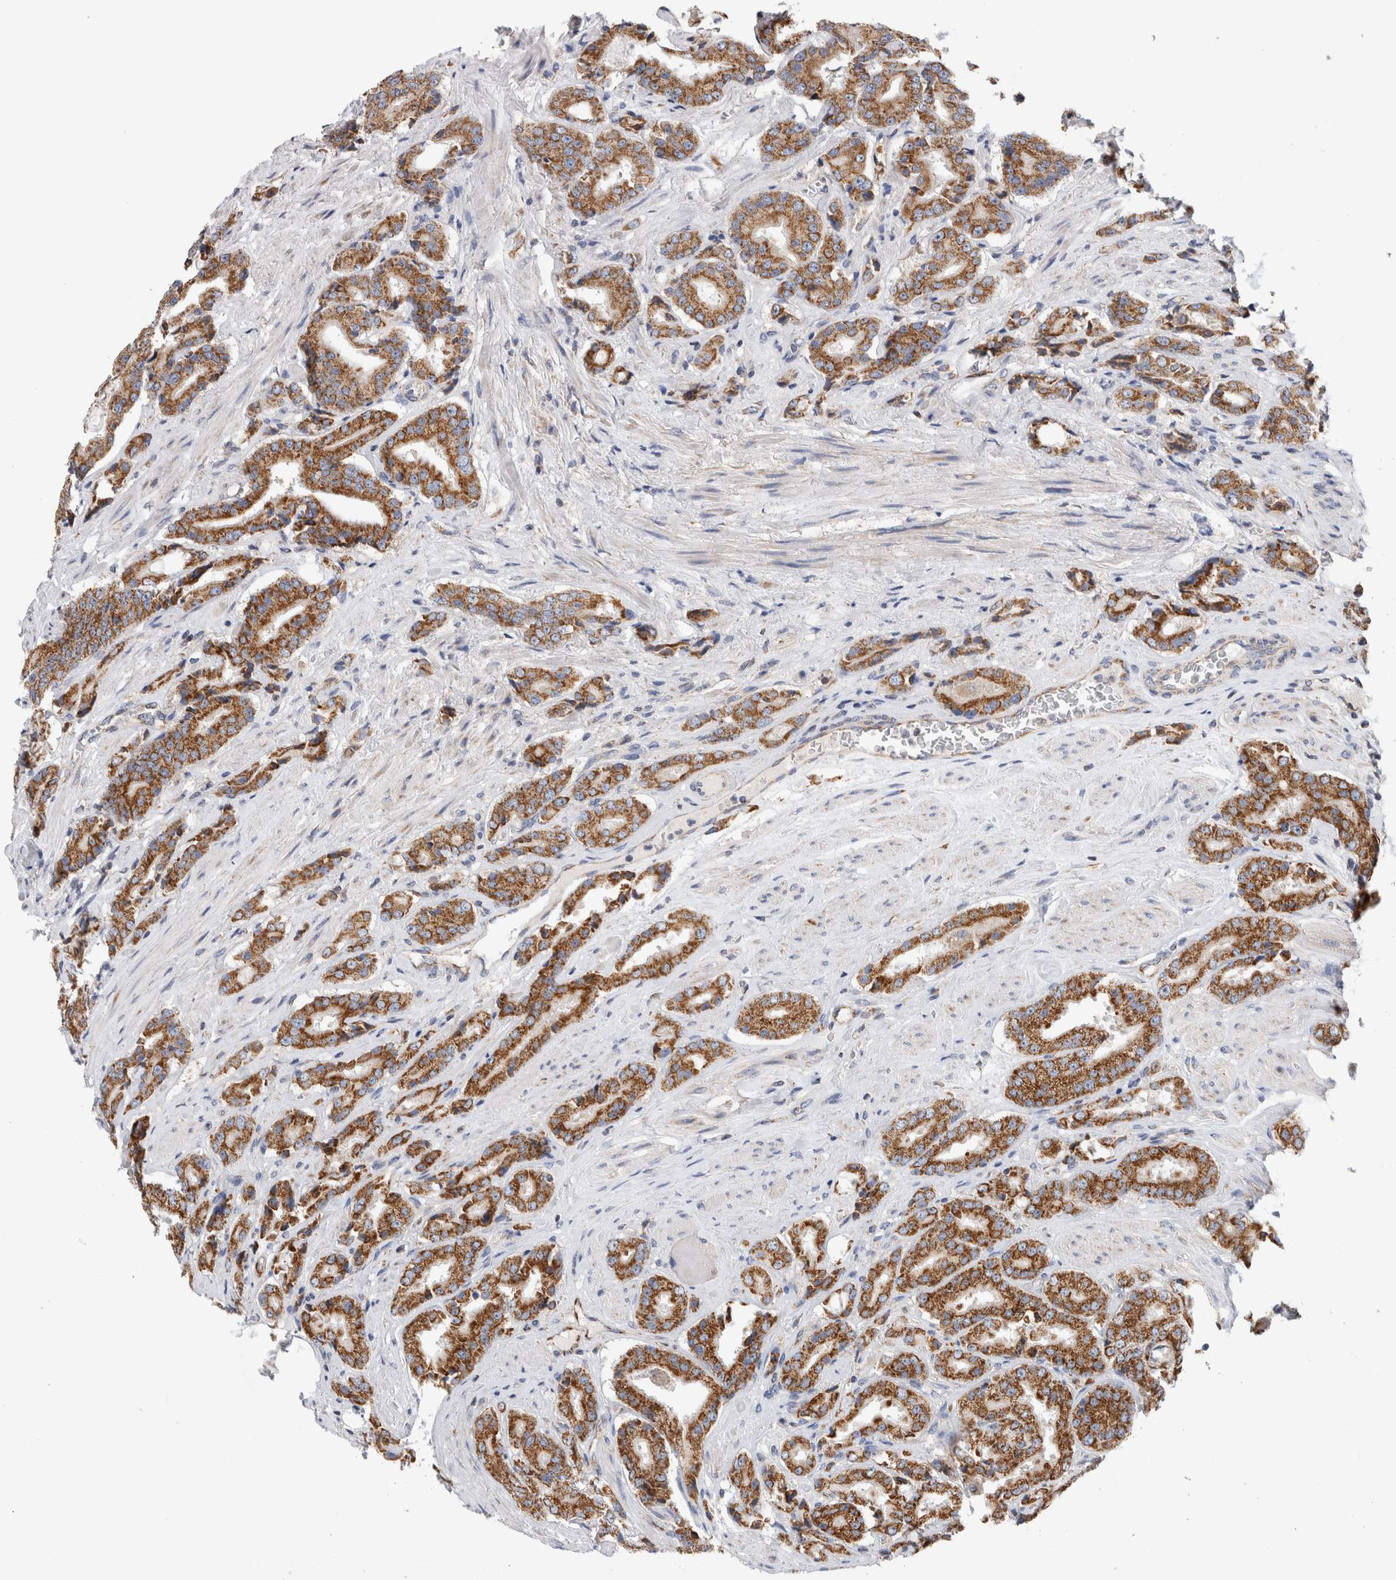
{"staining": {"intensity": "strong", "quantity": ">75%", "location": "cytoplasmic/membranous"}, "tissue": "prostate cancer", "cell_type": "Tumor cells", "image_type": "cancer", "snomed": [{"axis": "morphology", "description": "Adenocarcinoma, High grade"}, {"axis": "topography", "description": "Prostate"}], "caption": "Immunohistochemistry (DAB (3,3'-diaminobenzidine)) staining of human prostate adenocarcinoma (high-grade) shows strong cytoplasmic/membranous protein positivity in about >75% of tumor cells.", "gene": "IARS2", "patient": {"sex": "male", "age": 71}}